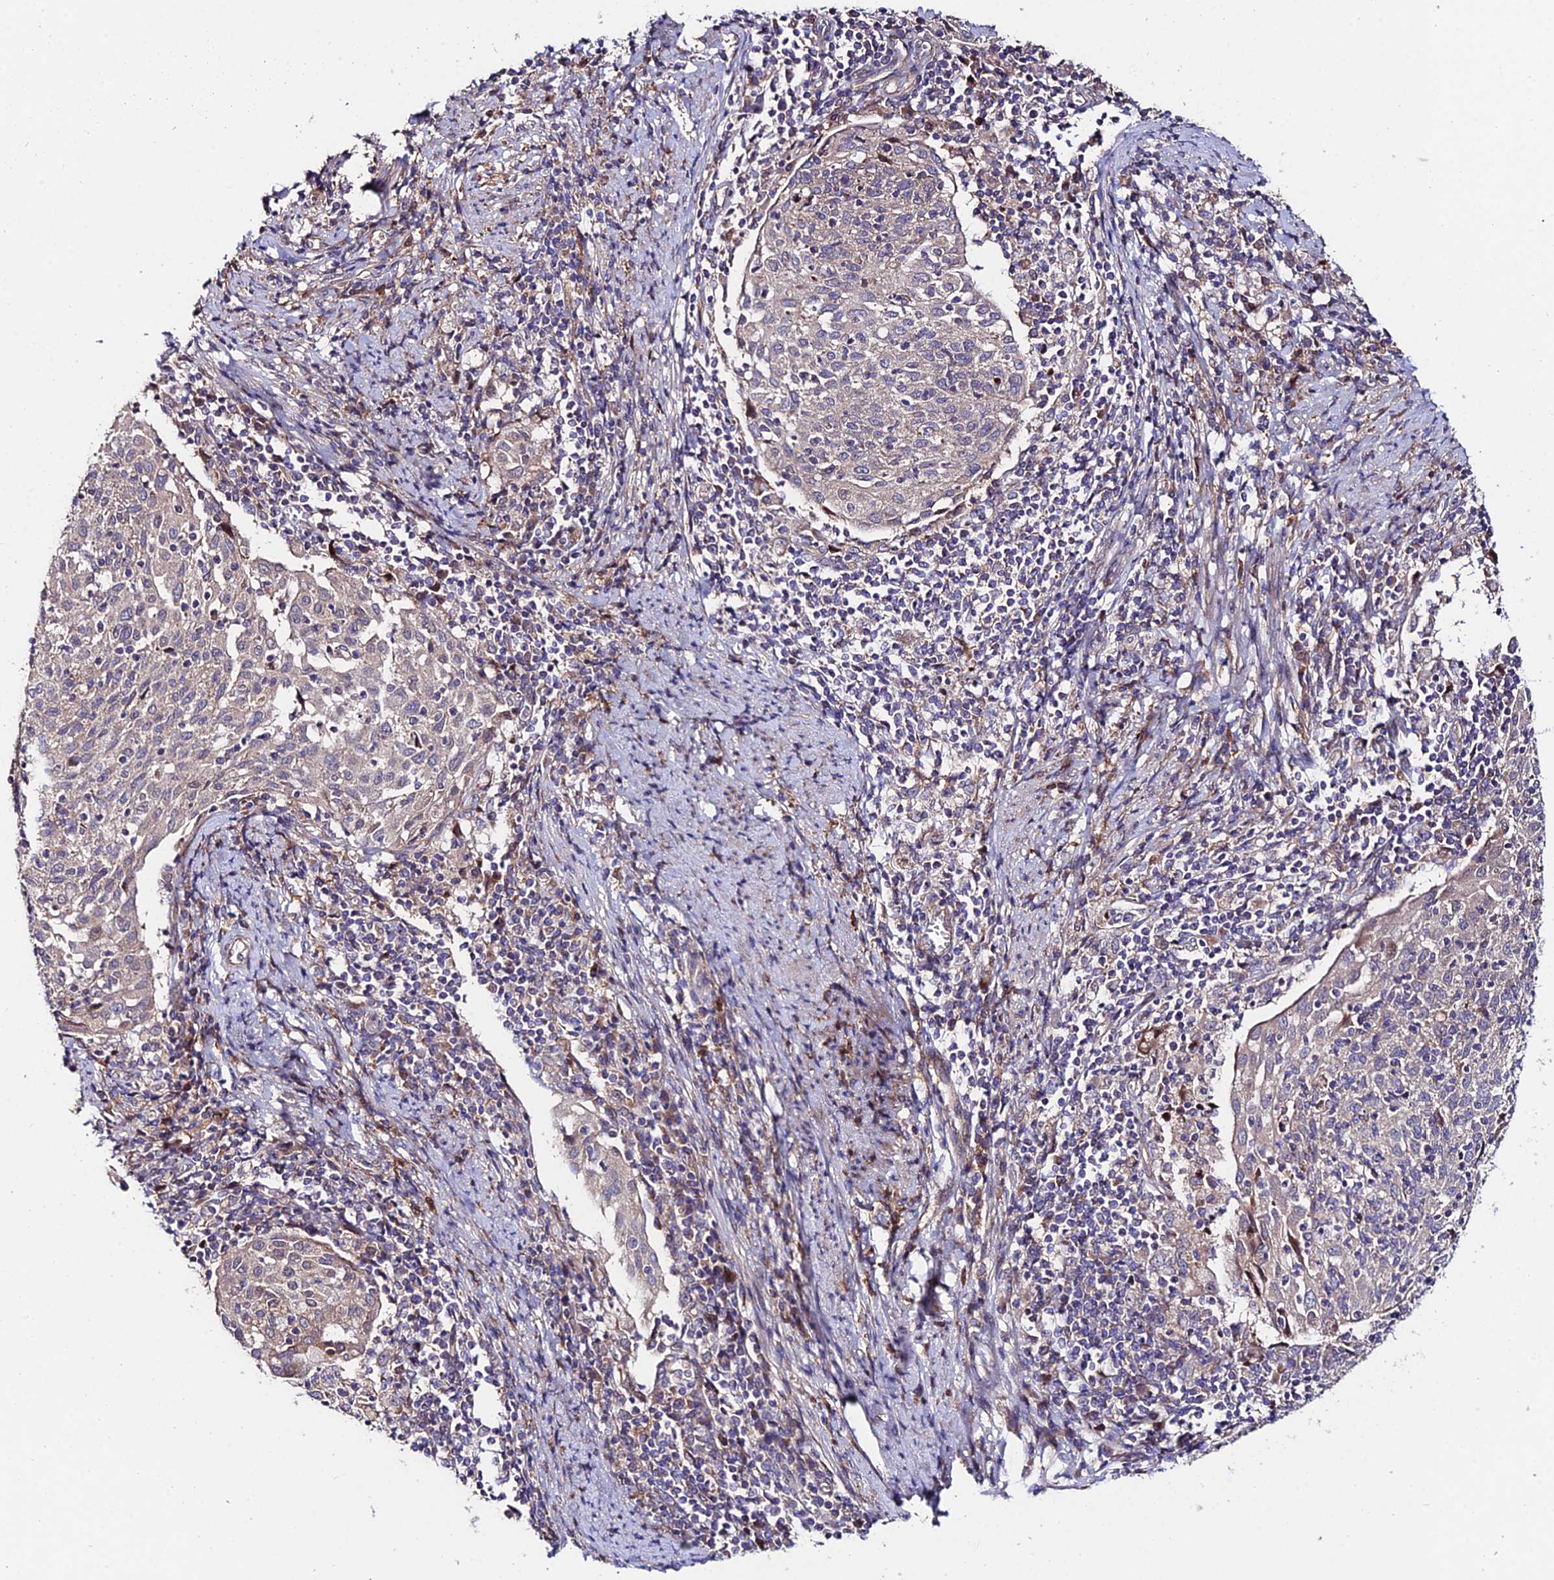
{"staining": {"intensity": "weak", "quantity": "<25%", "location": "cytoplasmic/membranous"}, "tissue": "cervical cancer", "cell_type": "Tumor cells", "image_type": "cancer", "snomed": [{"axis": "morphology", "description": "Squamous cell carcinoma, NOS"}, {"axis": "topography", "description": "Cervix"}], "caption": "Tumor cells are negative for brown protein staining in squamous cell carcinoma (cervical).", "gene": "CDC37L1", "patient": {"sex": "female", "age": 52}}